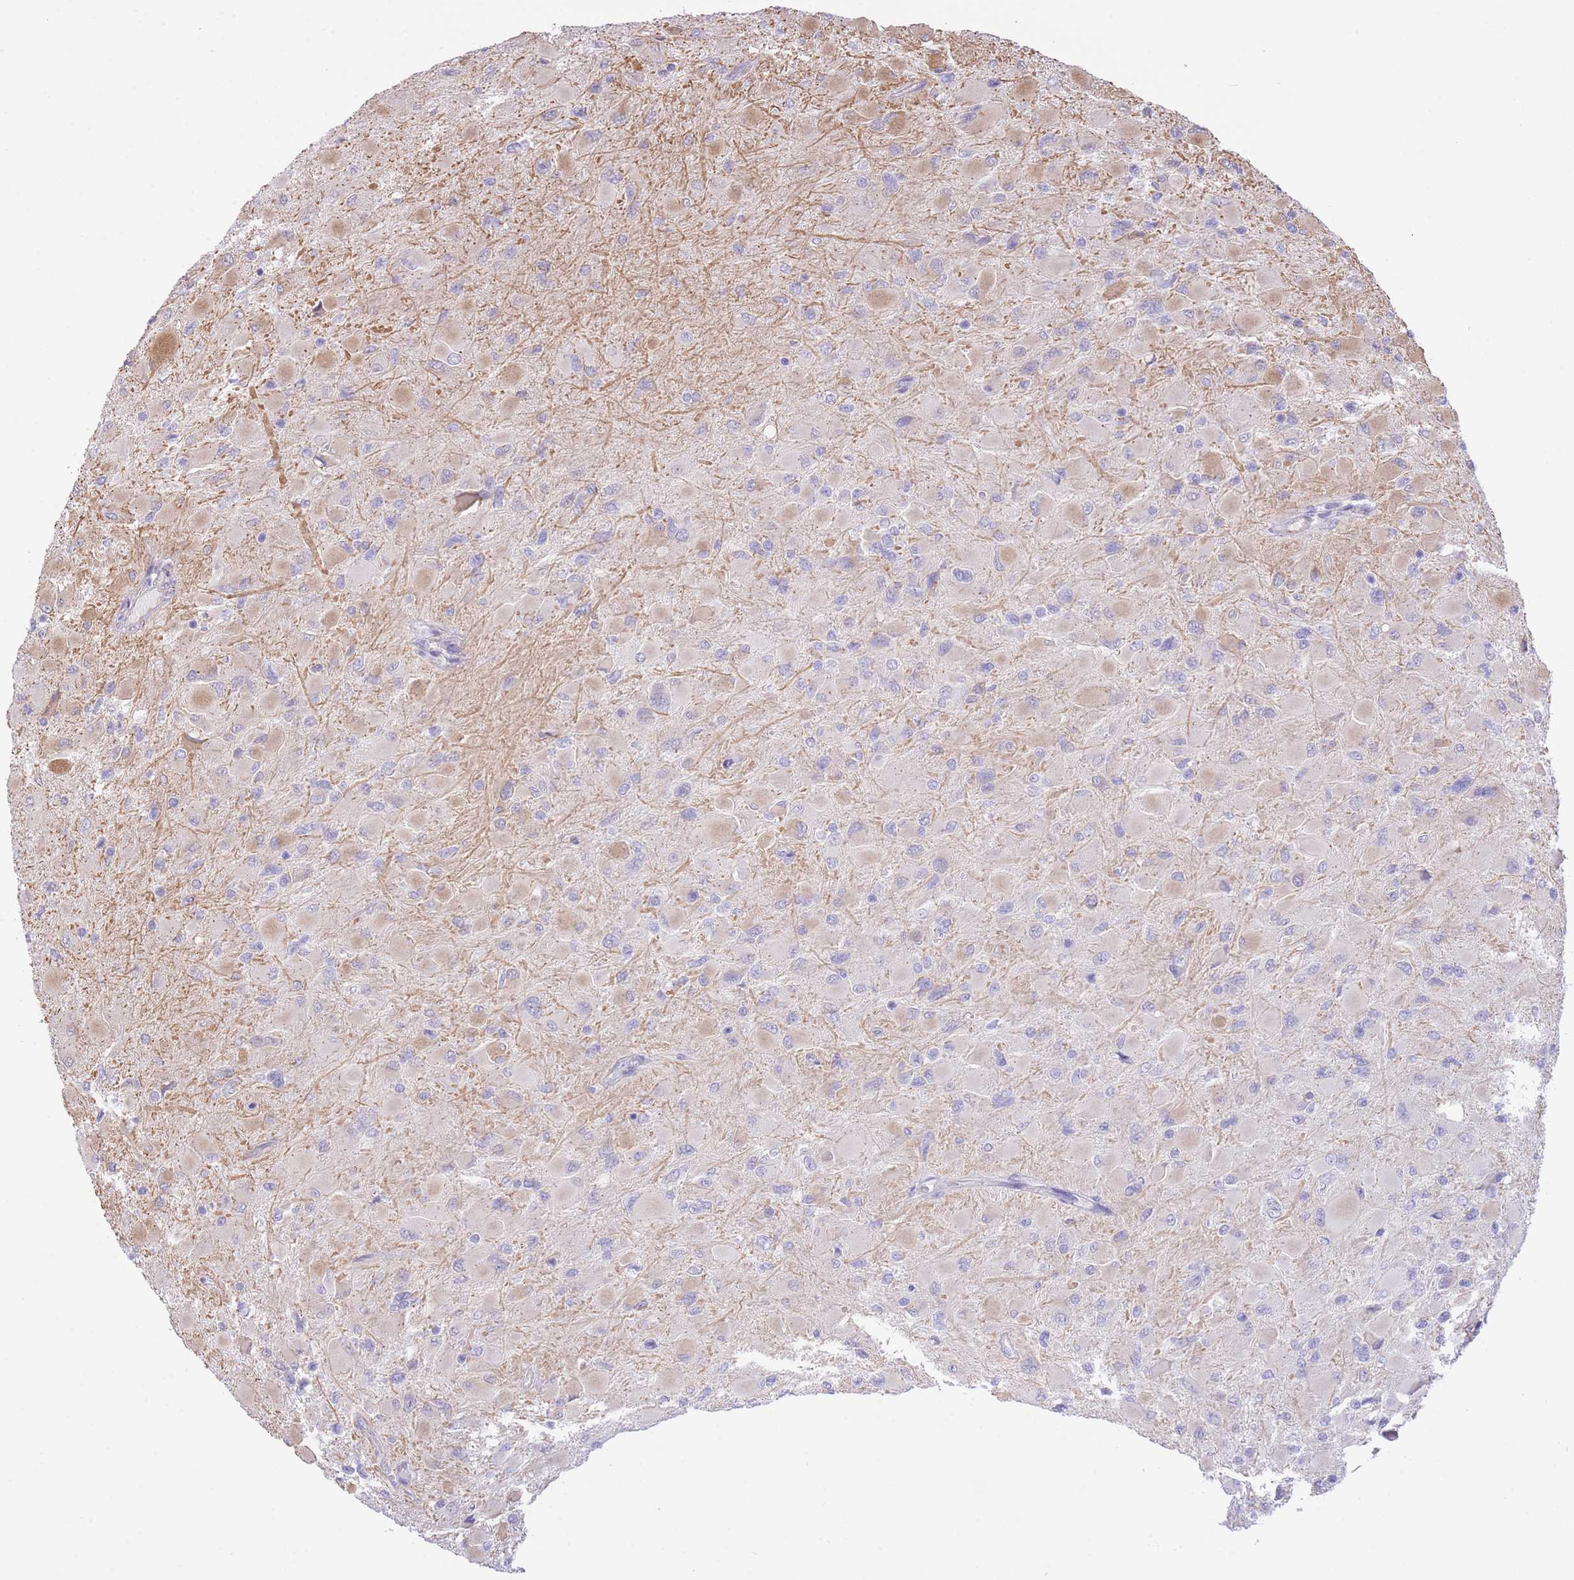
{"staining": {"intensity": "negative", "quantity": "none", "location": "none"}, "tissue": "glioma", "cell_type": "Tumor cells", "image_type": "cancer", "snomed": [{"axis": "morphology", "description": "Glioma, malignant, High grade"}, {"axis": "topography", "description": "Cerebral cortex"}], "caption": "Tumor cells are negative for protein expression in human glioma. (Brightfield microscopy of DAB immunohistochemistry at high magnification).", "gene": "PSG8", "patient": {"sex": "female", "age": 36}}